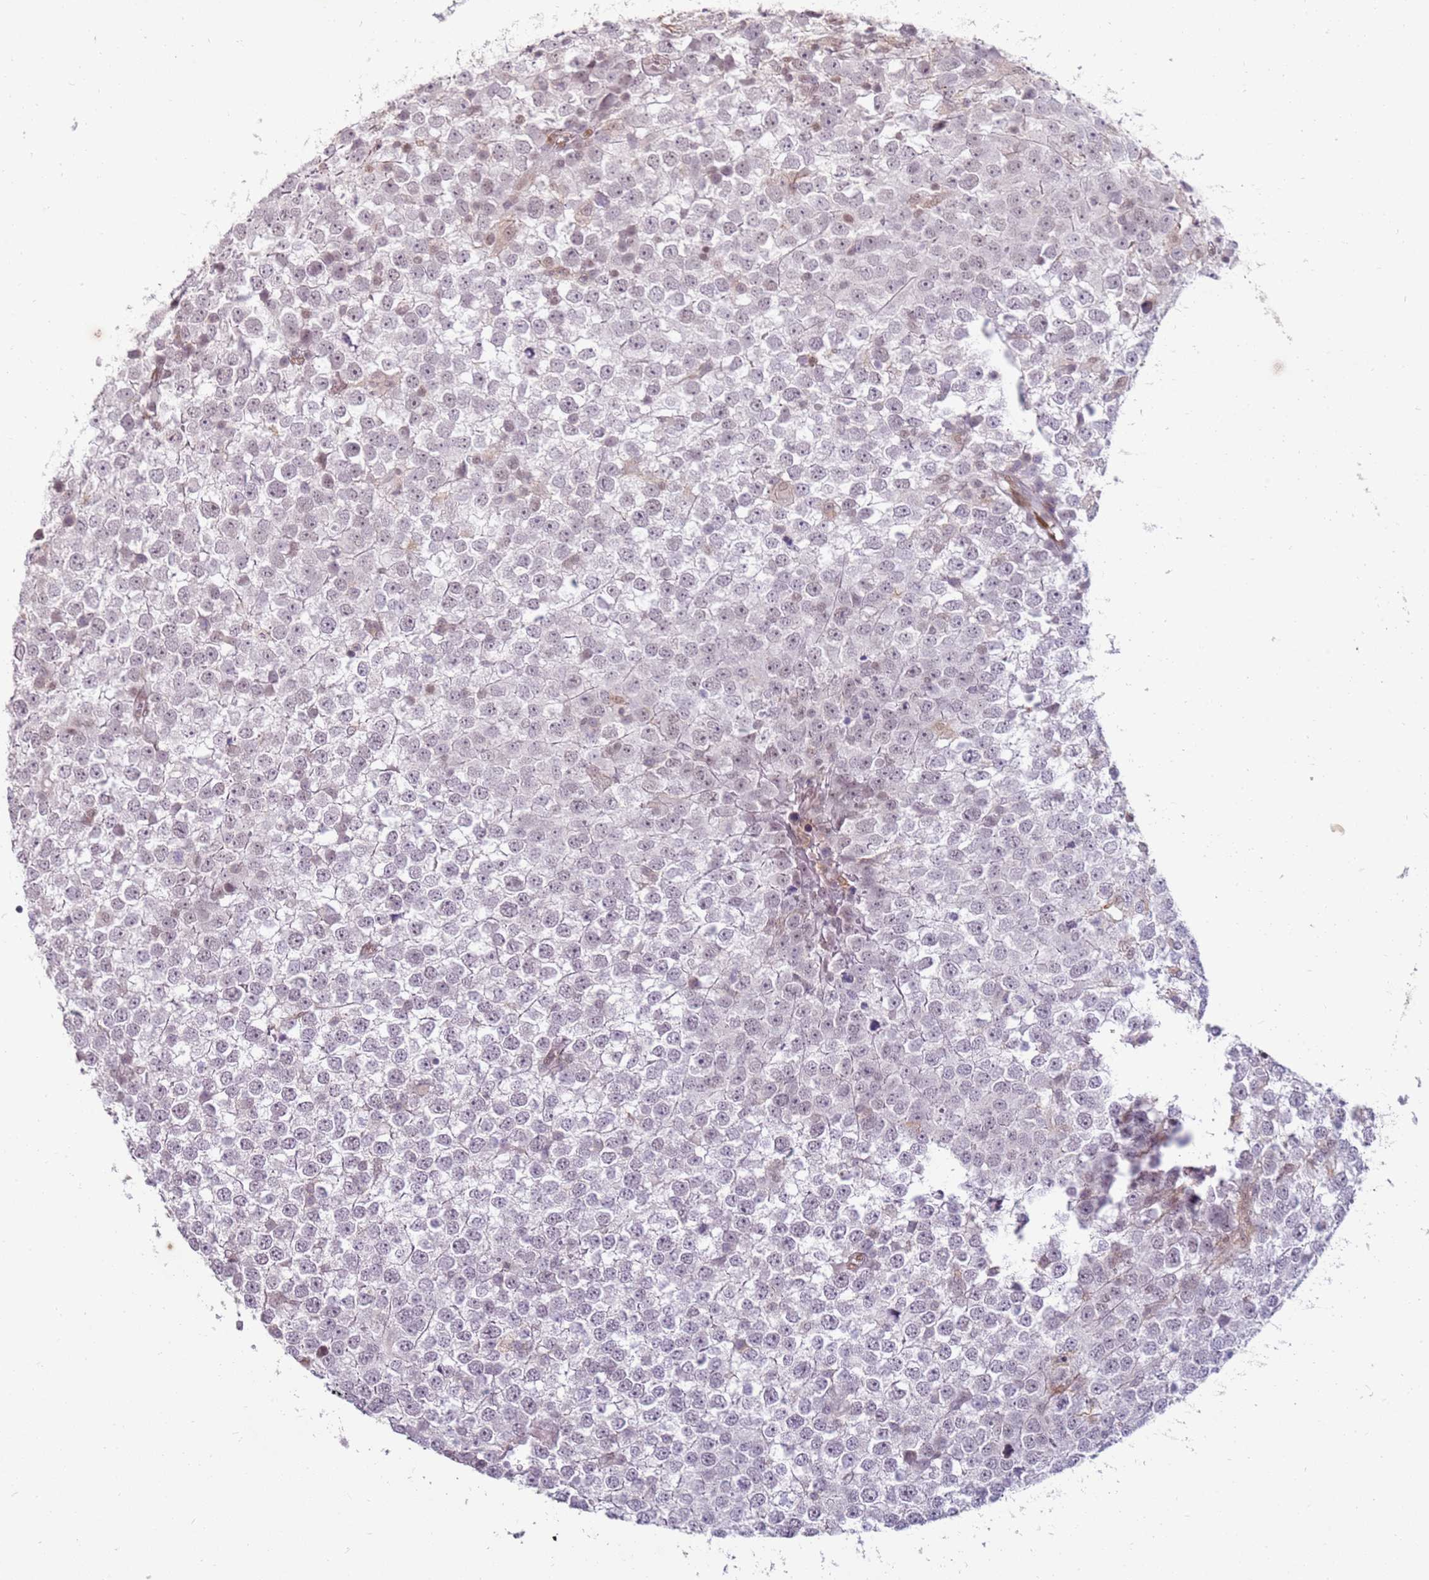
{"staining": {"intensity": "negative", "quantity": "none", "location": "none"}, "tissue": "testis cancer", "cell_type": "Tumor cells", "image_type": "cancer", "snomed": [{"axis": "morphology", "description": "Seminoma, NOS"}, {"axis": "topography", "description": "Testis"}], "caption": "Tumor cells are negative for brown protein staining in testis seminoma.", "gene": "PHC2", "patient": {"sex": "male", "age": 65}}